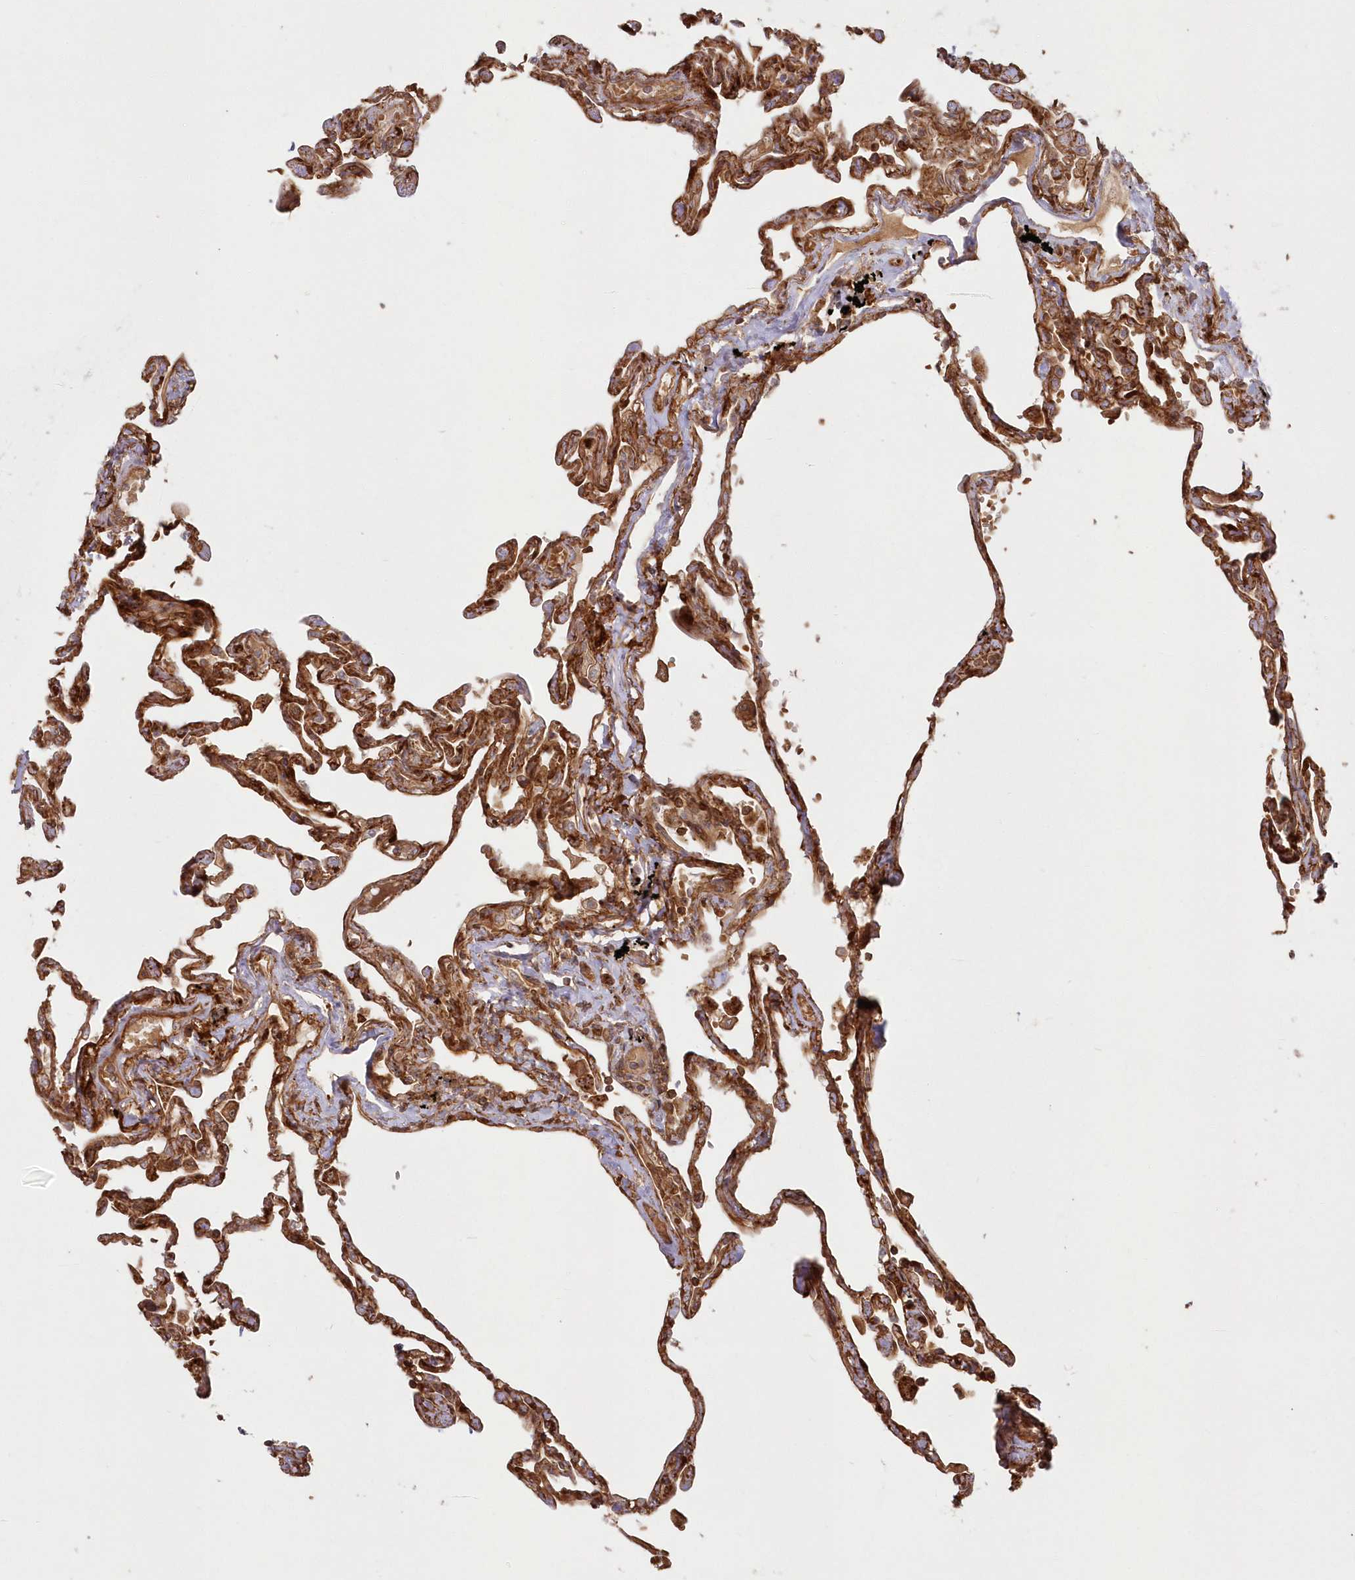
{"staining": {"intensity": "strong", "quantity": ">75%", "location": "cytoplasmic/membranous"}, "tissue": "lung", "cell_type": "Alveolar cells", "image_type": "normal", "snomed": [{"axis": "morphology", "description": "Normal tissue, NOS"}, {"axis": "topography", "description": "Lung"}], "caption": "An image showing strong cytoplasmic/membranous expression in approximately >75% of alveolar cells in normal lung, as visualized by brown immunohistochemical staining.", "gene": "RGCC", "patient": {"sex": "female", "age": 67}}